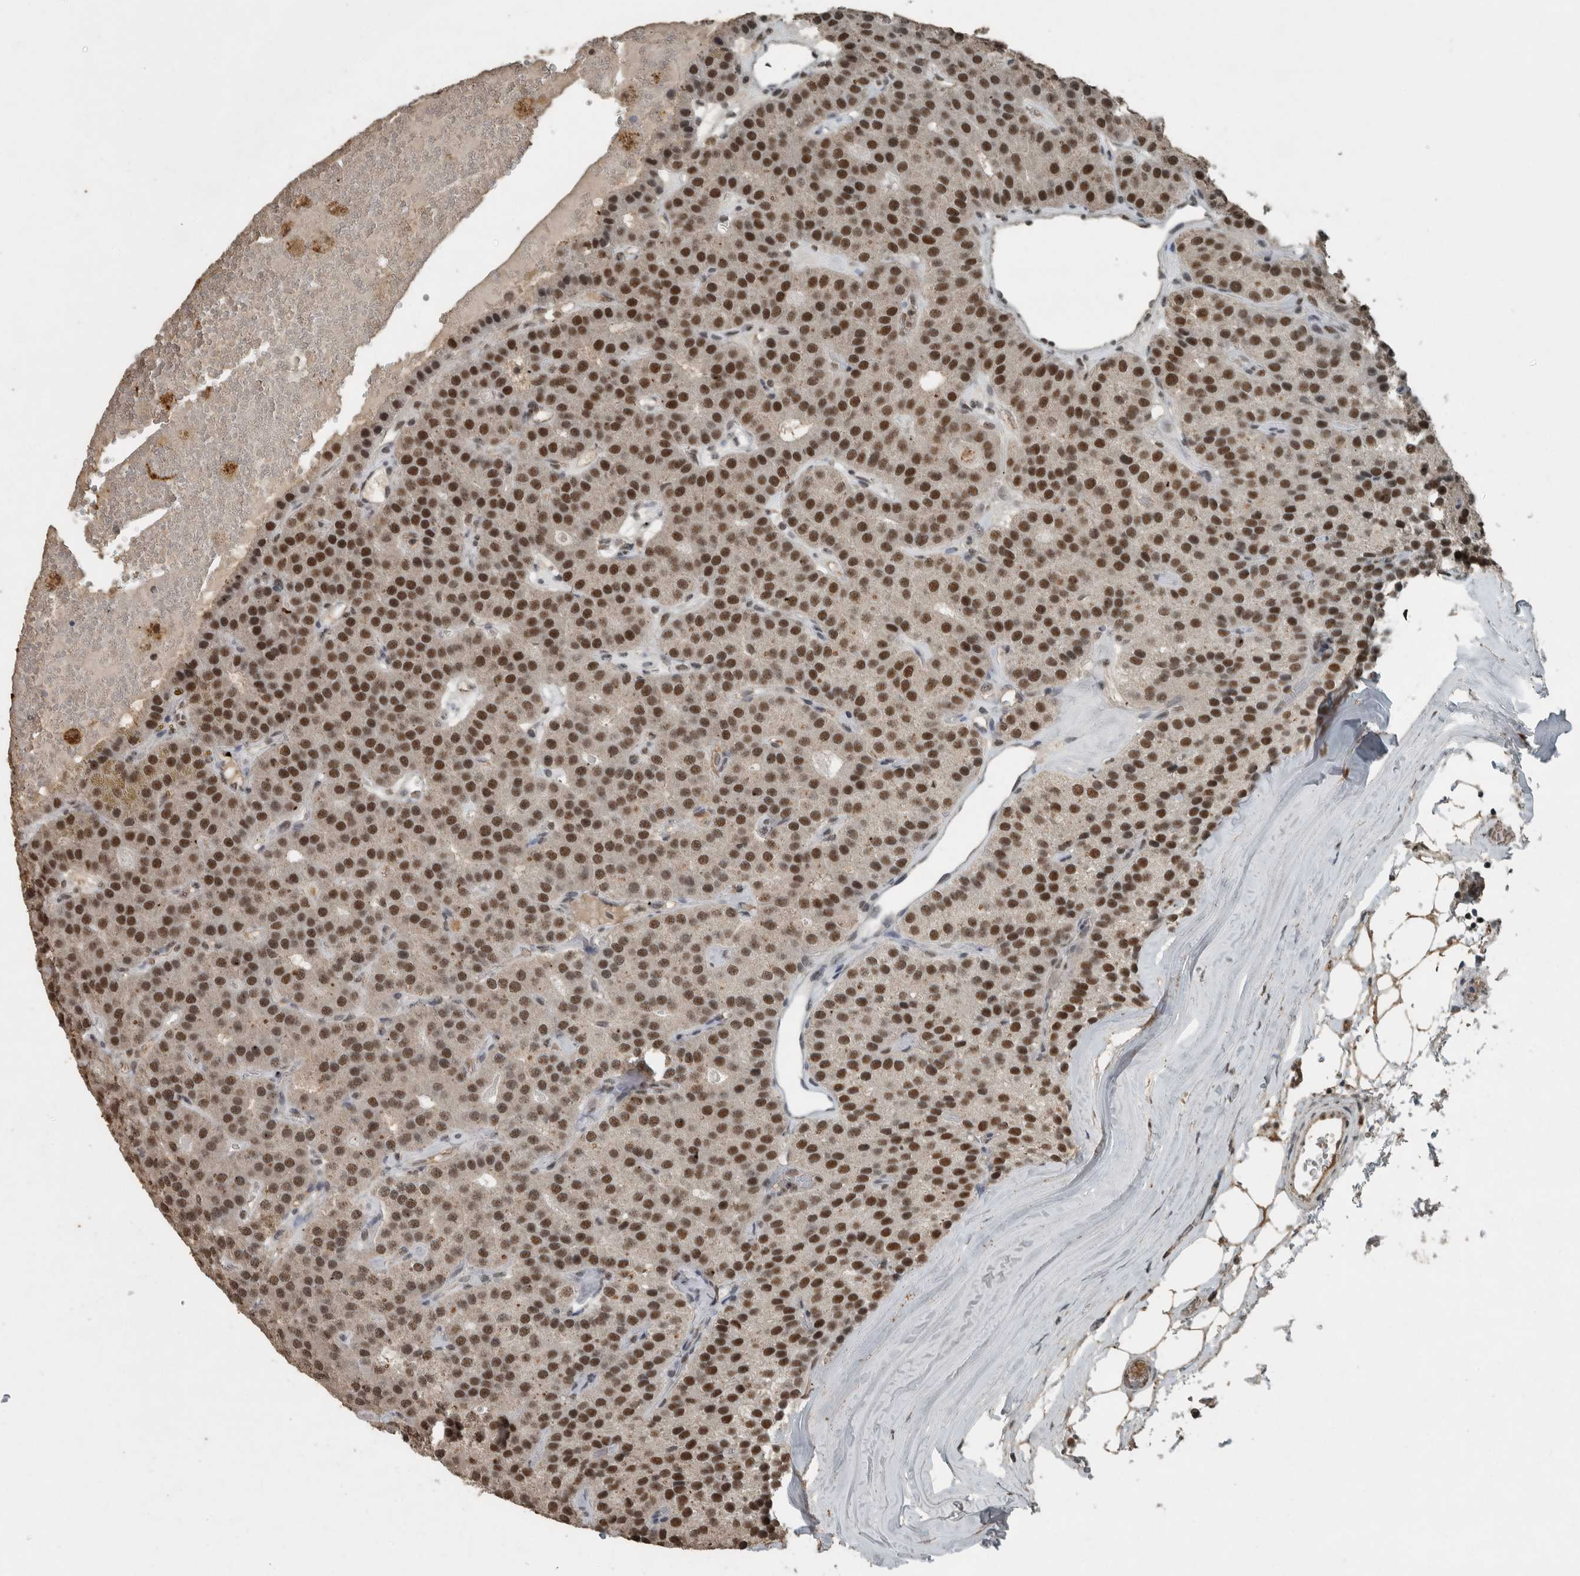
{"staining": {"intensity": "strong", "quantity": "25%-75%", "location": "nuclear"}, "tissue": "parathyroid gland", "cell_type": "Glandular cells", "image_type": "normal", "snomed": [{"axis": "morphology", "description": "Normal tissue, NOS"}, {"axis": "morphology", "description": "Adenoma, NOS"}, {"axis": "topography", "description": "Parathyroid gland"}], "caption": "Unremarkable parathyroid gland shows strong nuclear positivity in about 25%-75% of glandular cells, visualized by immunohistochemistry. (DAB IHC, brown staining for protein, blue staining for nuclei).", "gene": "ZNF24", "patient": {"sex": "female", "age": 86}}